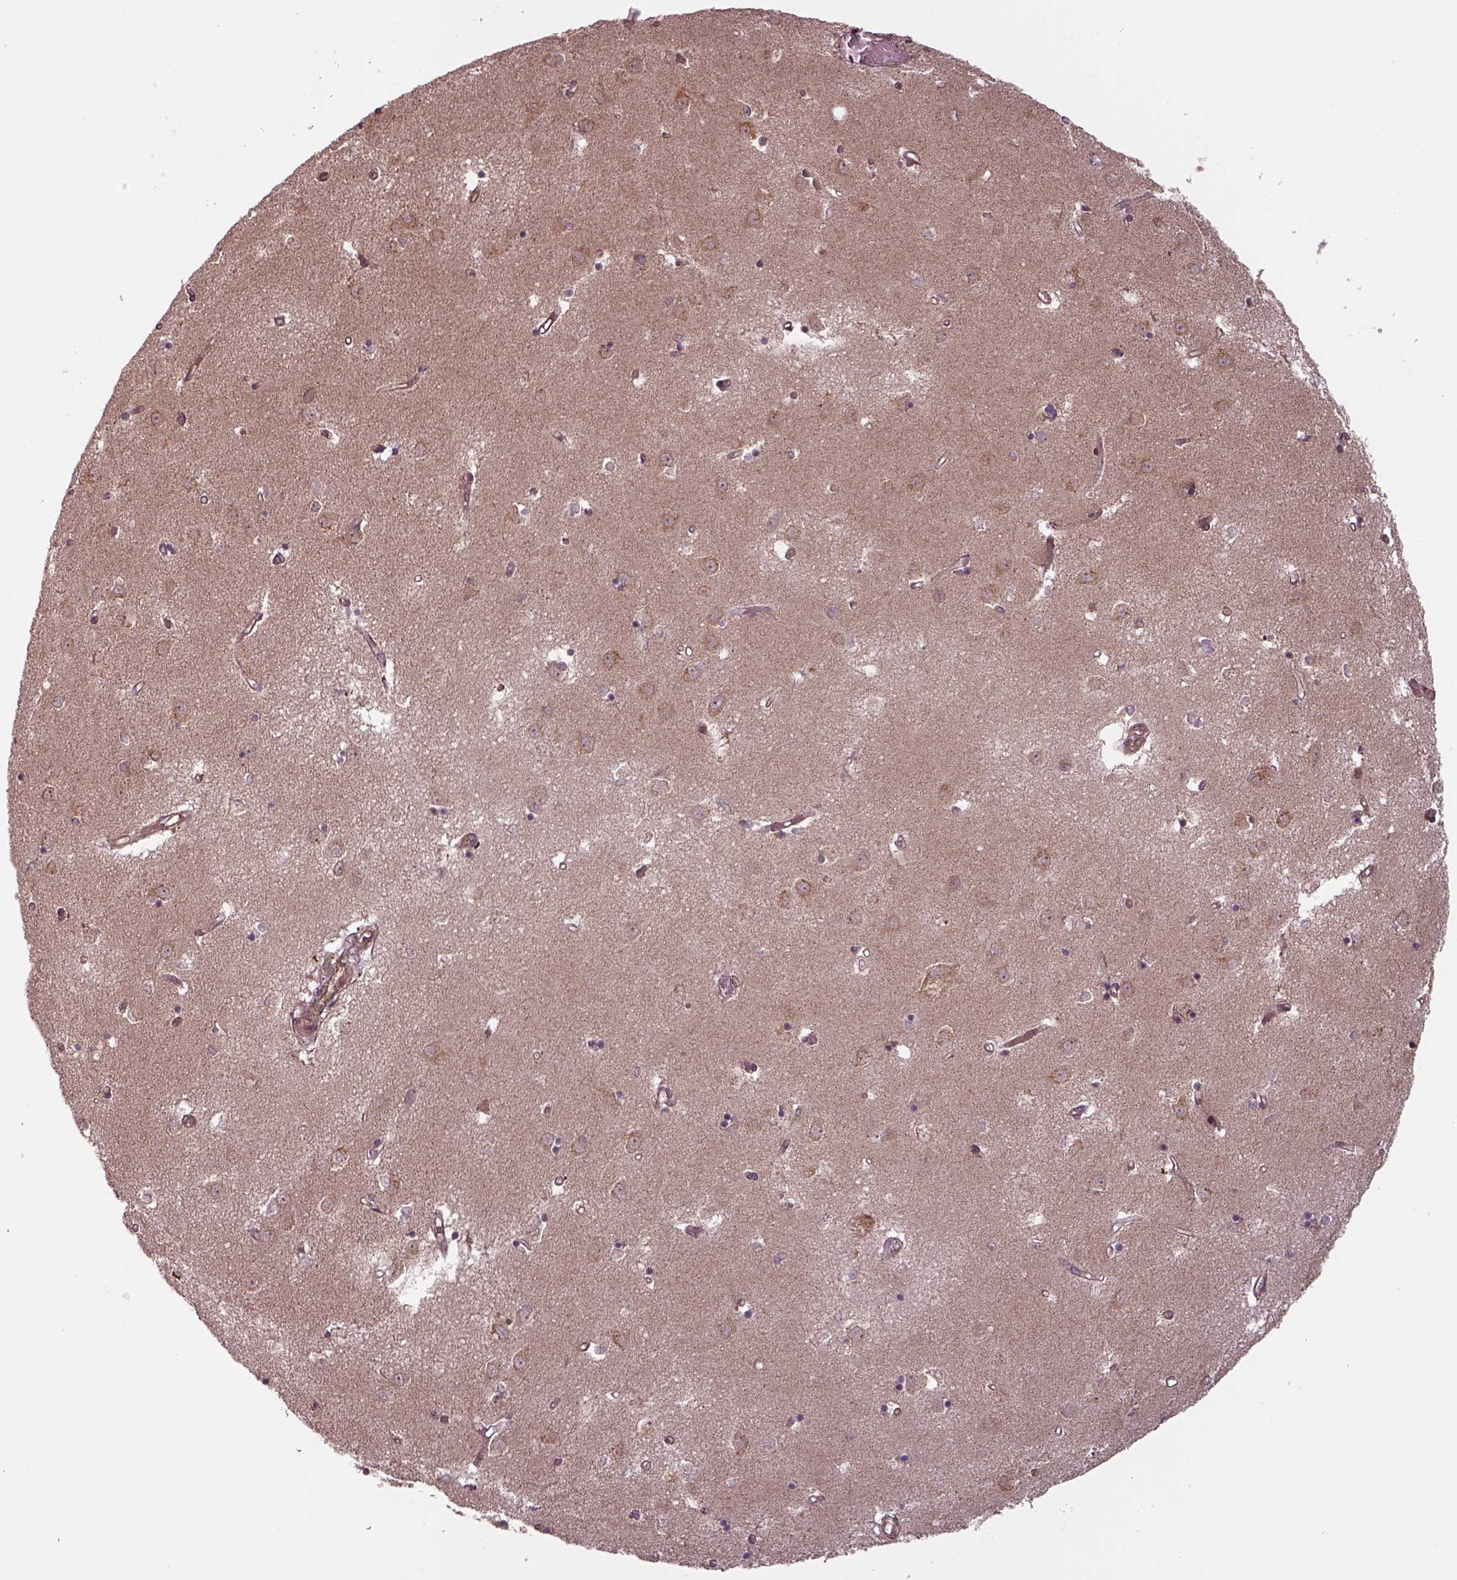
{"staining": {"intensity": "moderate", "quantity": "<25%", "location": "cytoplasmic/membranous"}, "tissue": "caudate", "cell_type": "Glial cells", "image_type": "normal", "snomed": [{"axis": "morphology", "description": "Normal tissue, NOS"}, {"axis": "topography", "description": "Lateral ventricle wall"}], "caption": "Glial cells show low levels of moderate cytoplasmic/membranous expression in about <25% of cells in unremarkable human caudate.", "gene": "CHMP3", "patient": {"sex": "male", "age": 54}}